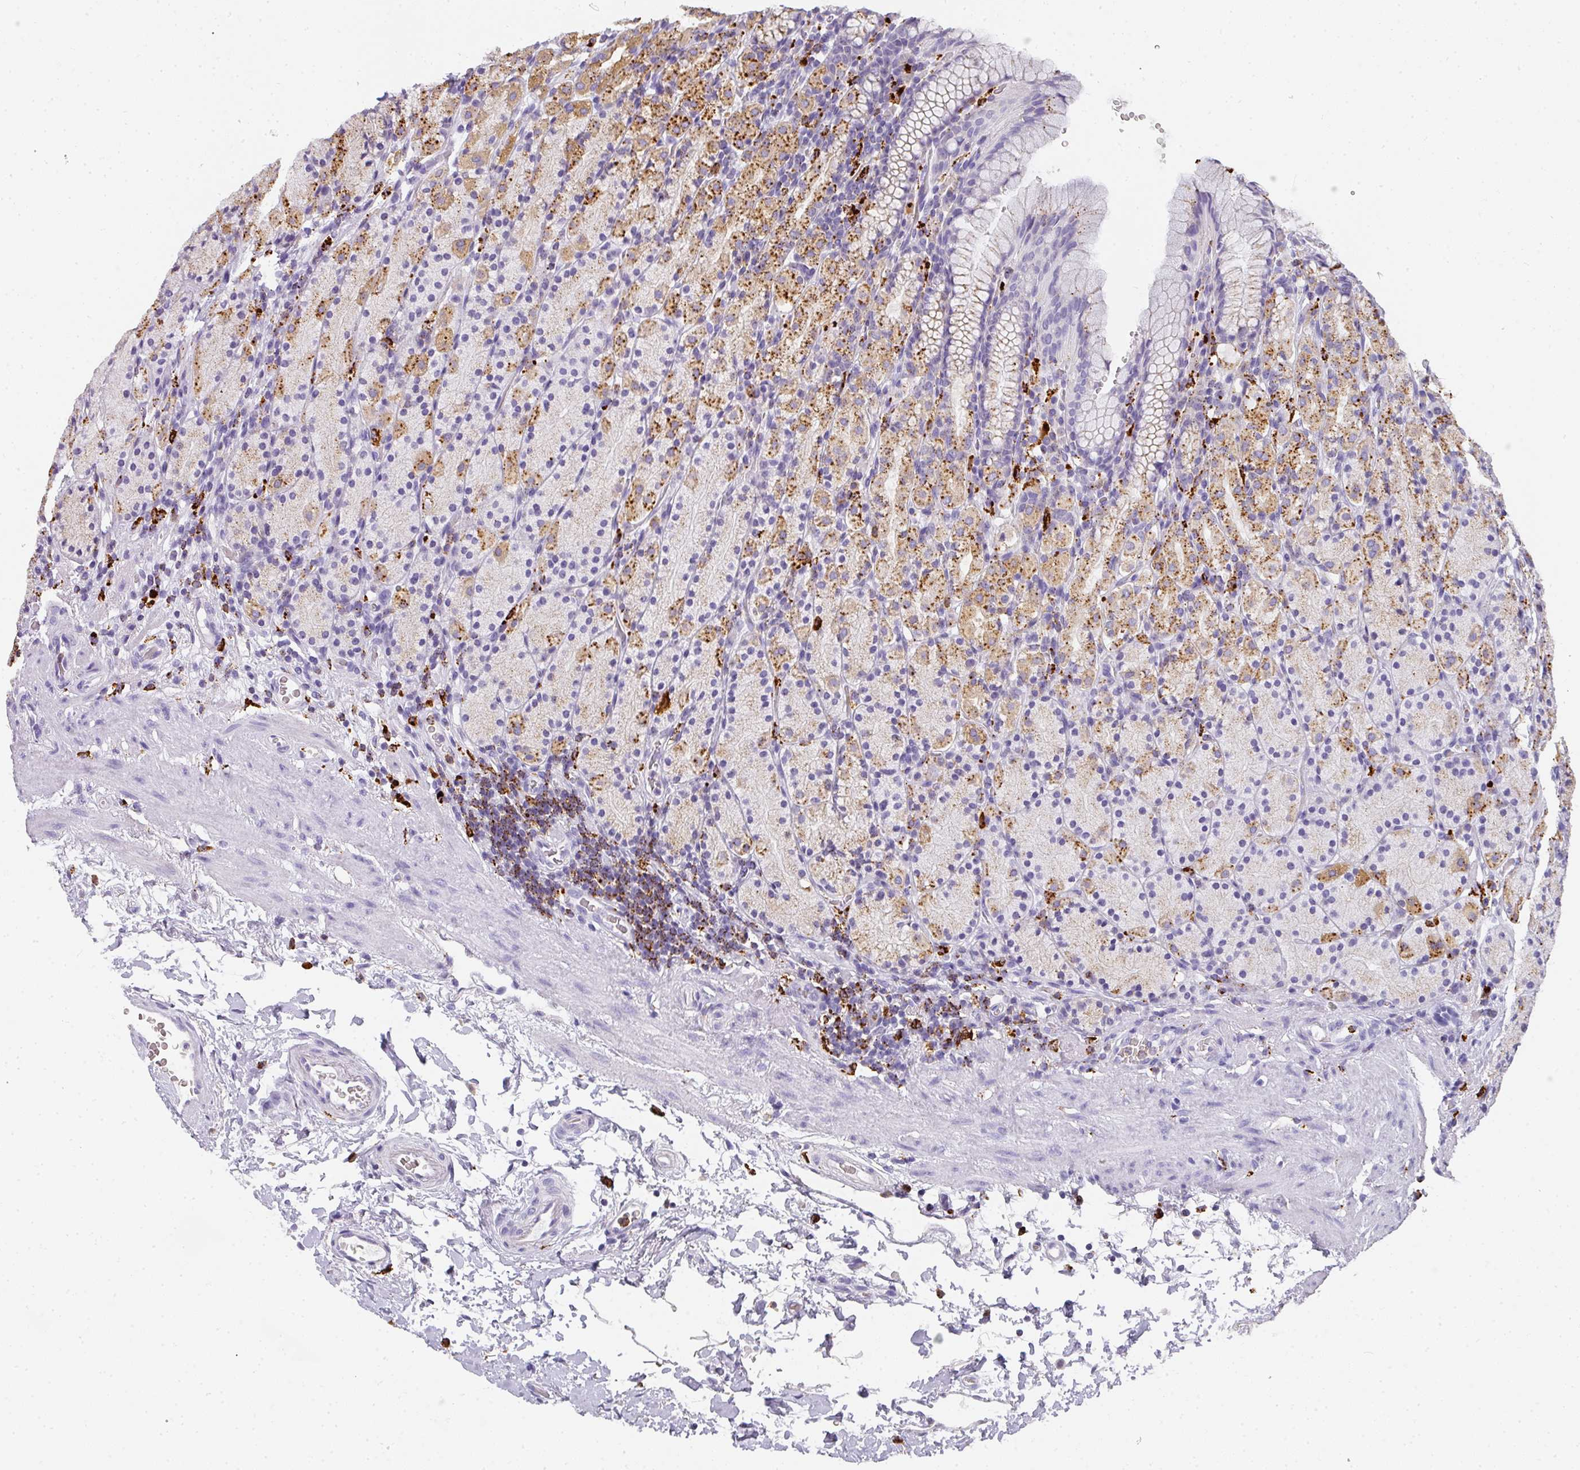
{"staining": {"intensity": "moderate", "quantity": "25%-75%", "location": "cytoplasmic/membranous"}, "tissue": "stomach", "cell_type": "Glandular cells", "image_type": "normal", "snomed": [{"axis": "morphology", "description": "Normal tissue, NOS"}, {"axis": "topography", "description": "Stomach, upper"}, {"axis": "topography", "description": "Stomach"}], "caption": "Brown immunohistochemical staining in unremarkable human stomach exhibits moderate cytoplasmic/membranous expression in about 25%-75% of glandular cells. Immunohistochemistry stains the protein of interest in brown and the nuclei are stained blue.", "gene": "MMACHC", "patient": {"sex": "male", "age": 62}}